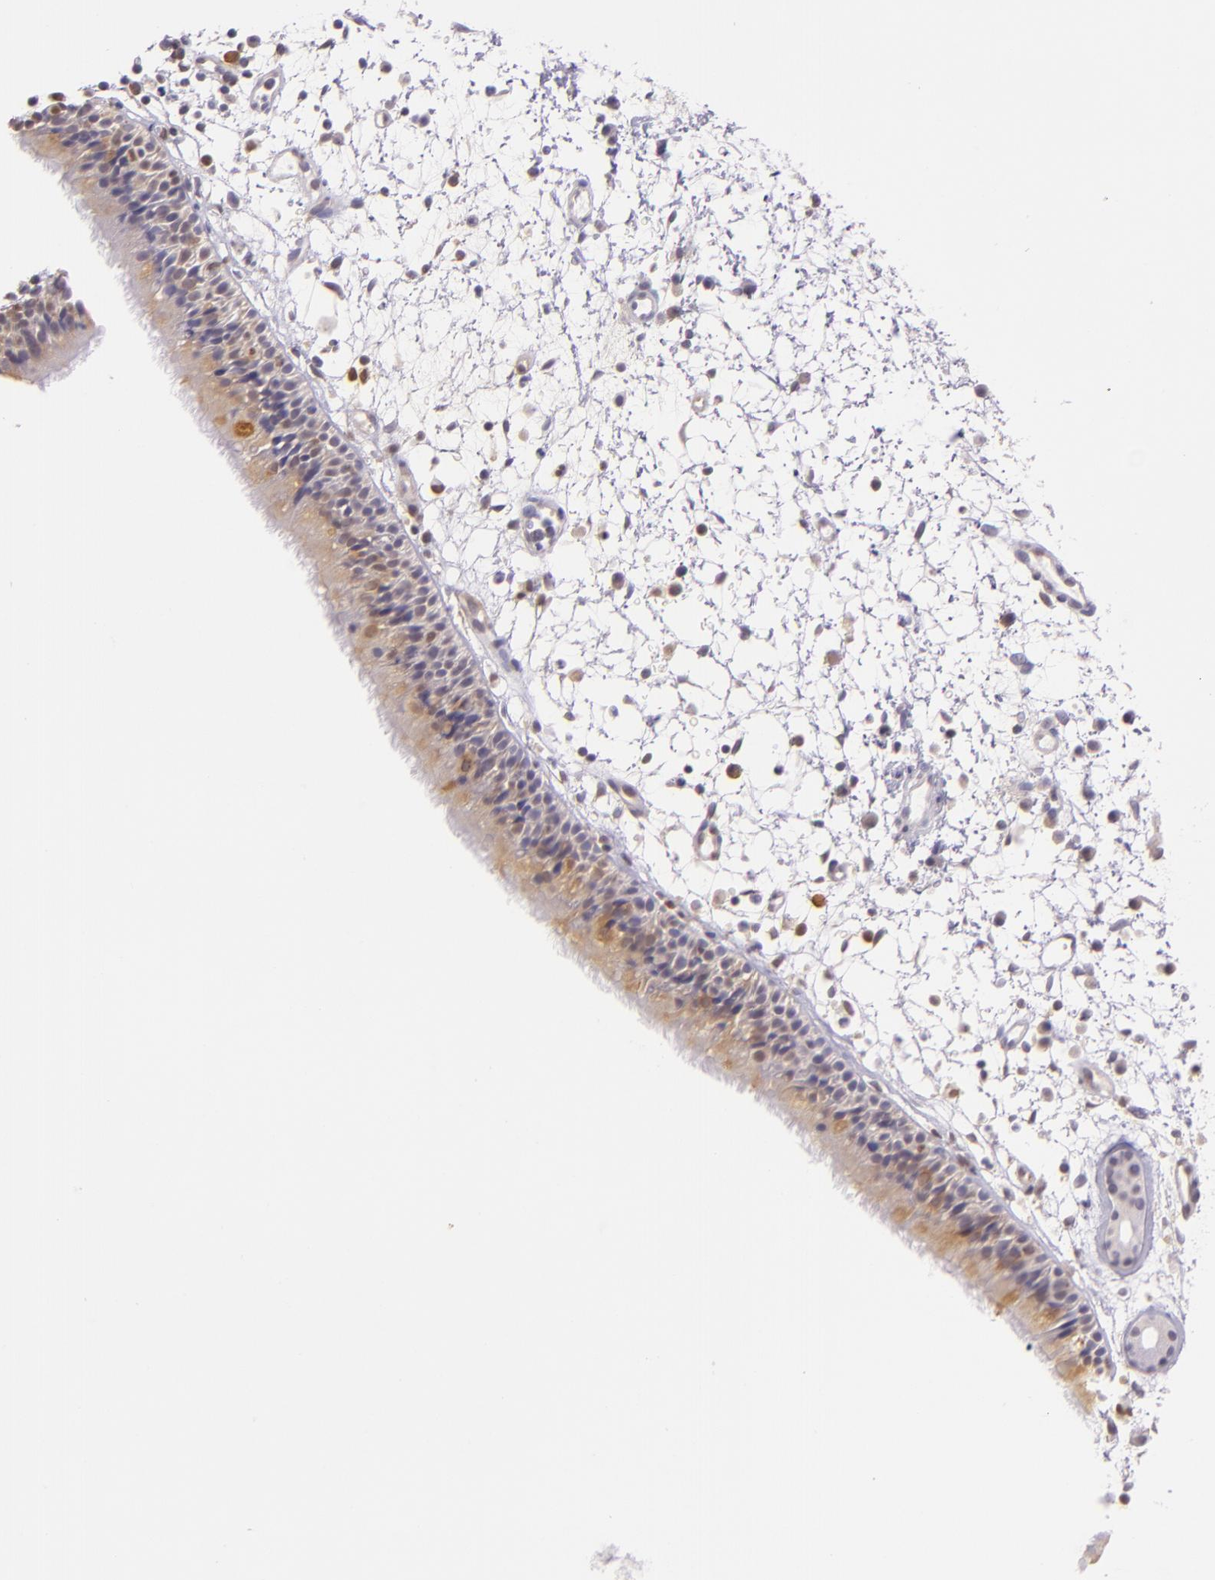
{"staining": {"intensity": "moderate", "quantity": "25%-75%", "location": "cytoplasmic/membranous,nuclear"}, "tissue": "nasopharynx", "cell_type": "Respiratory epithelial cells", "image_type": "normal", "snomed": [{"axis": "morphology", "description": "Normal tissue, NOS"}, {"axis": "morphology", "description": "Inflammation, NOS"}, {"axis": "morphology", "description": "Malignant melanoma, Metastatic site"}, {"axis": "topography", "description": "Nasopharynx"}], "caption": "Immunohistochemical staining of unremarkable human nasopharynx reveals medium levels of moderate cytoplasmic/membranous,nuclear expression in about 25%-75% of respiratory epithelial cells.", "gene": "HSPA8", "patient": {"sex": "female", "age": 55}}